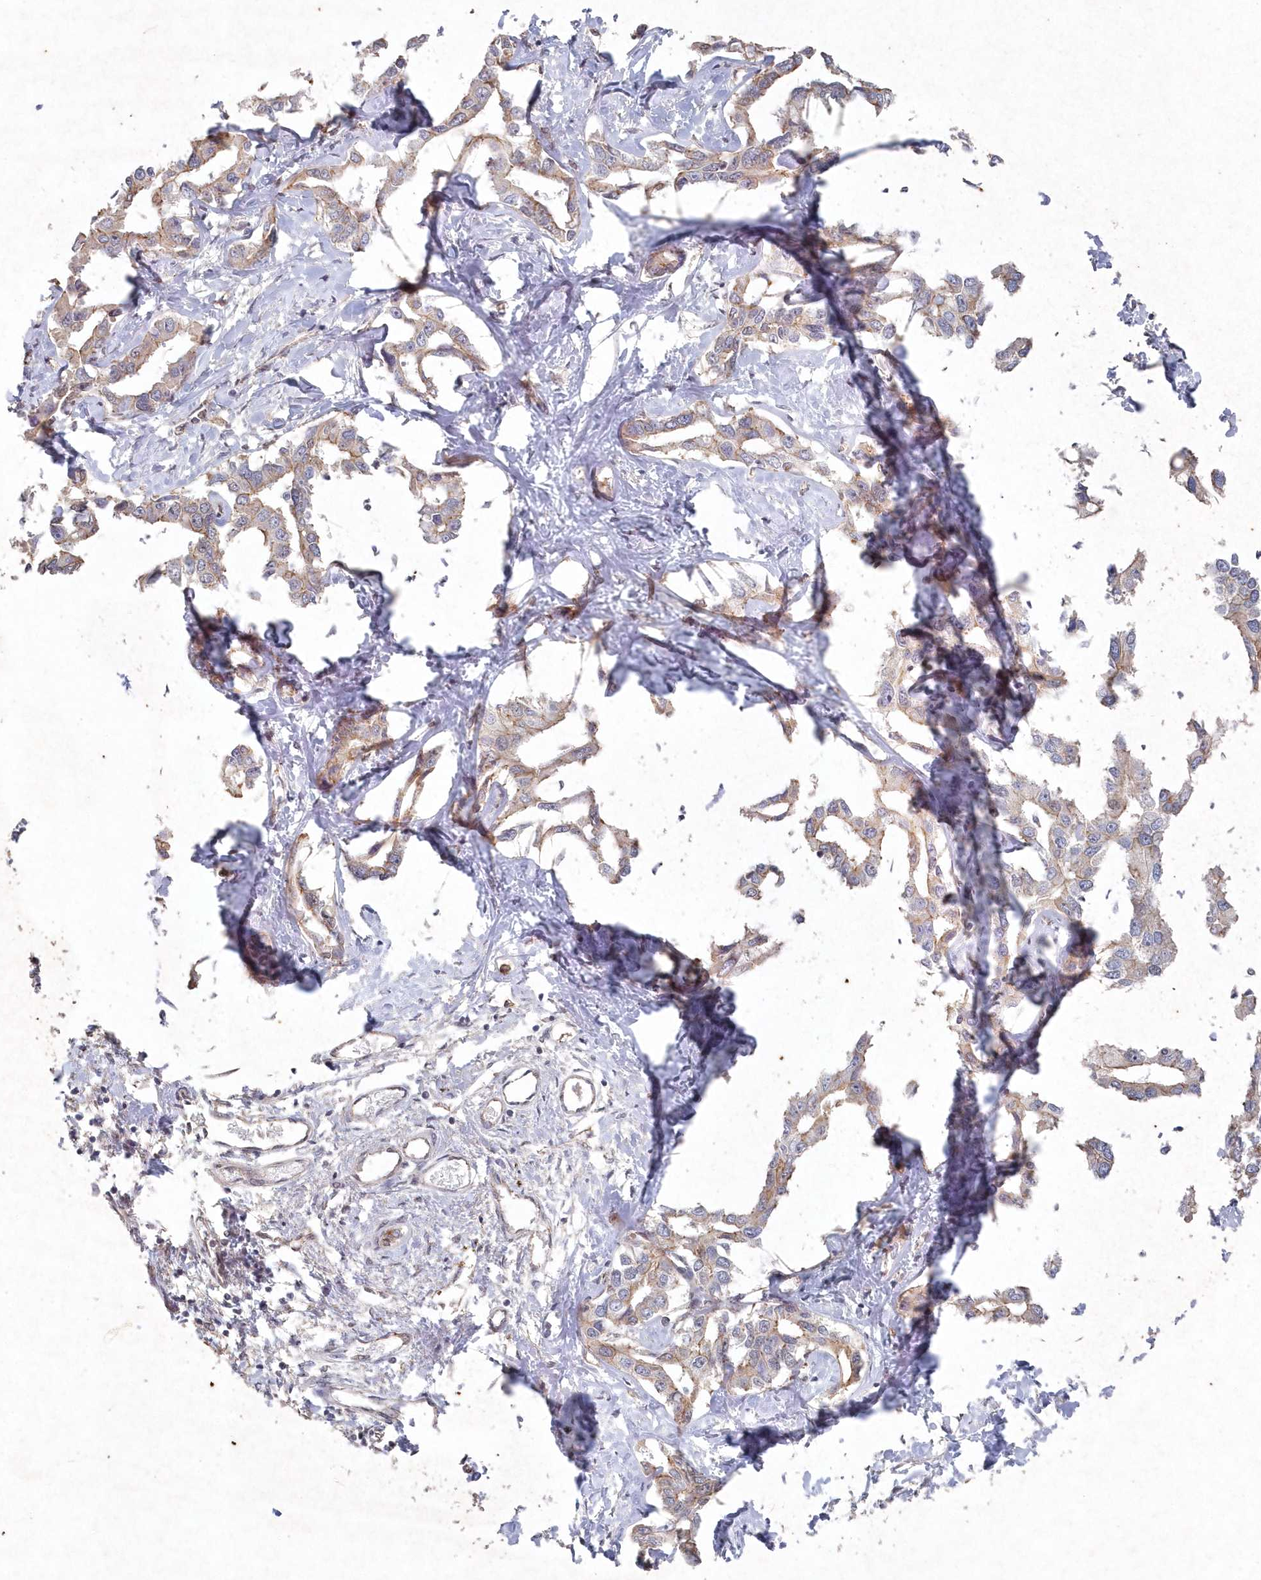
{"staining": {"intensity": "weak", "quantity": "25%-75%", "location": "cytoplasmic/membranous"}, "tissue": "liver cancer", "cell_type": "Tumor cells", "image_type": "cancer", "snomed": [{"axis": "morphology", "description": "Cholangiocarcinoma"}, {"axis": "topography", "description": "Liver"}], "caption": "Protein analysis of liver cholangiocarcinoma tissue demonstrates weak cytoplasmic/membranous staining in approximately 25%-75% of tumor cells.", "gene": "VSIG2", "patient": {"sex": "male", "age": 59}}